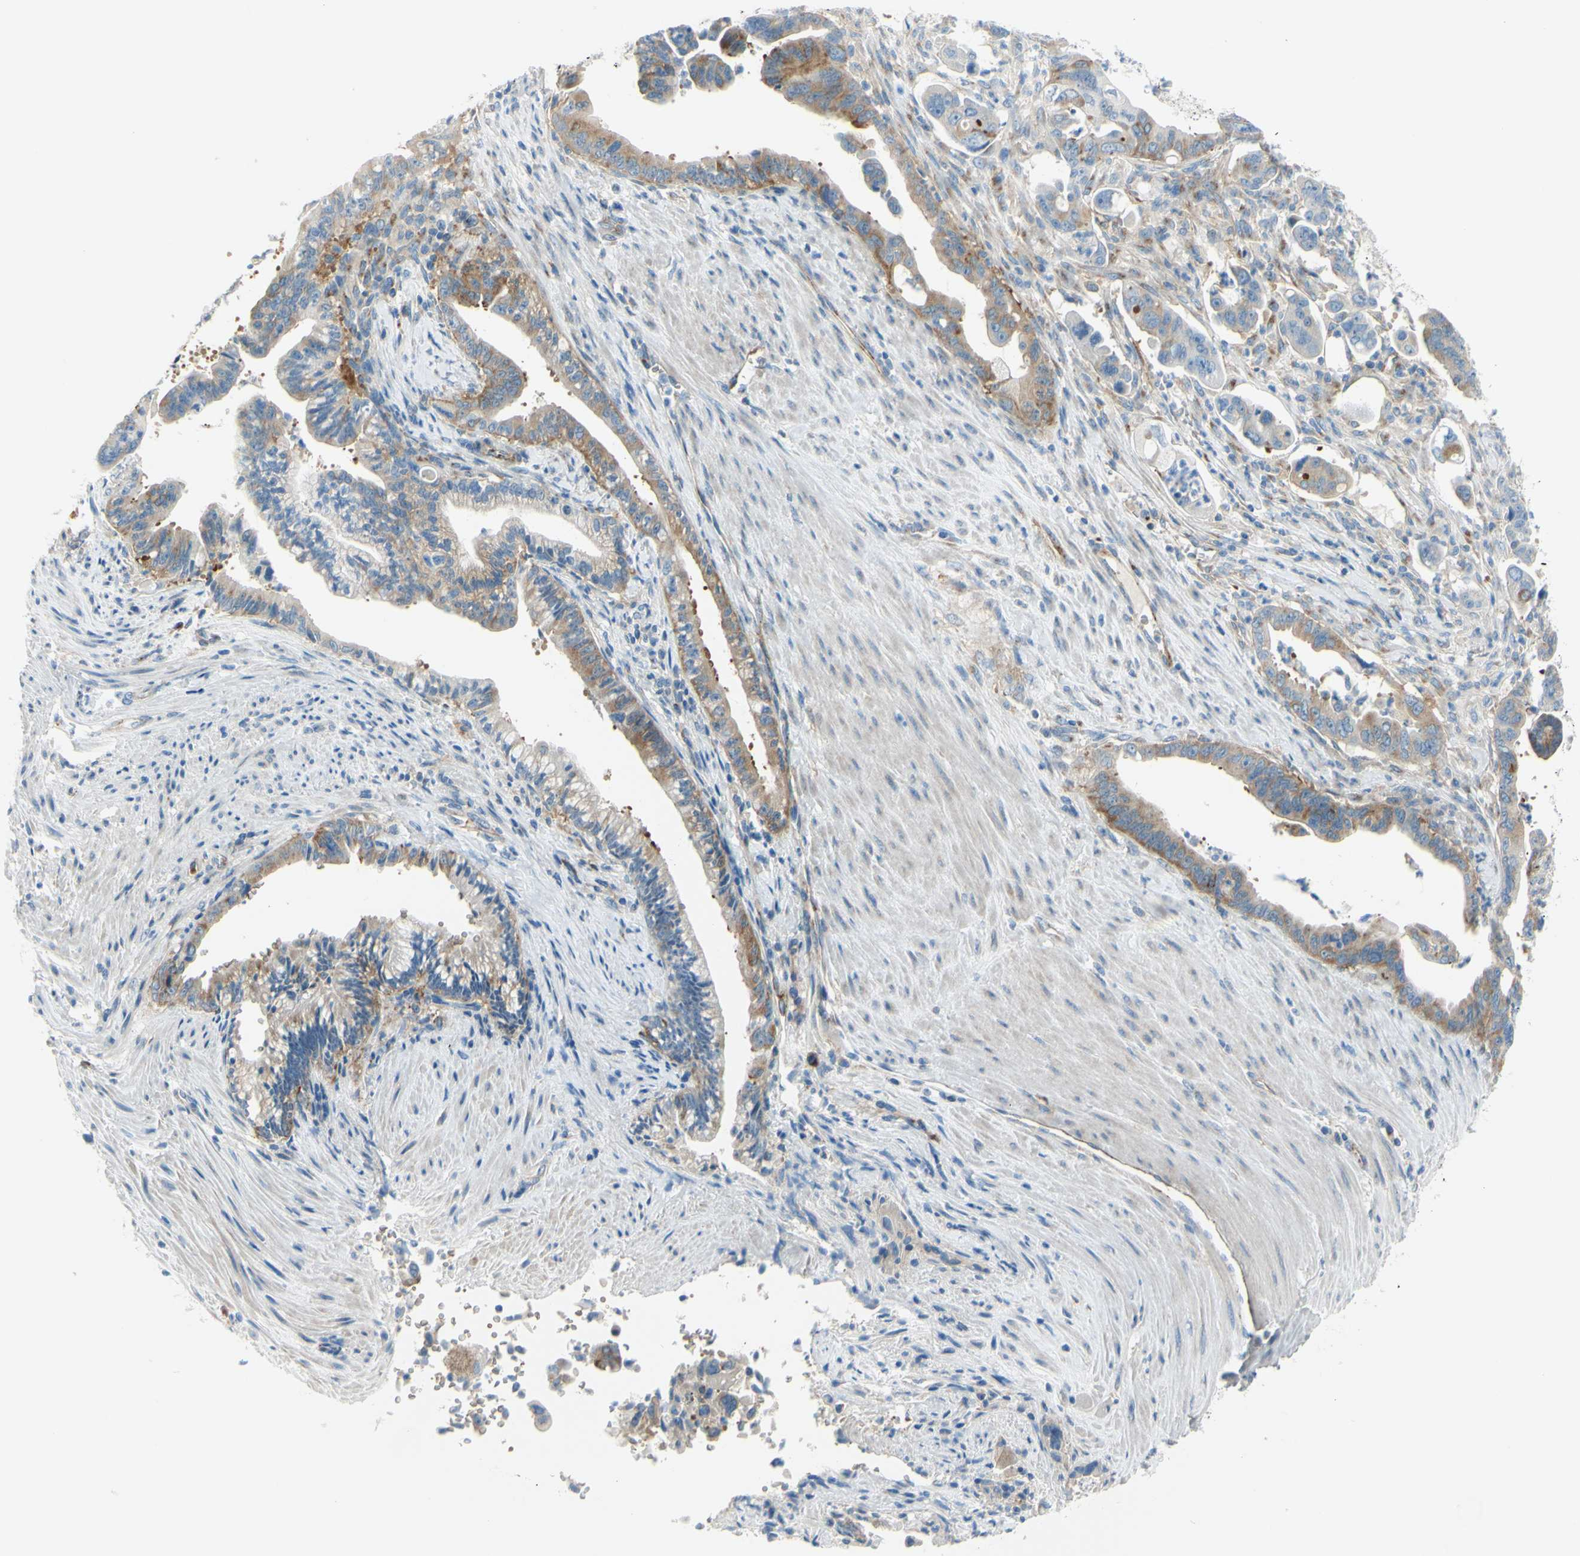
{"staining": {"intensity": "moderate", "quantity": ">75%", "location": "cytoplasmic/membranous"}, "tissue": "pancreatic cancer", "cell_type": "Tumor cells", "image_type": "cancer", "snomed": [{"axis": "morphology", "description": "Adenocarcinoma, NOS"}, {"axis": "topography", "description": "Pancreas"}], "caption": "This micrograph exhibits IHC staining of adenocarcinoma (pancreatic), with medium moderate cytoplasmic/membranous expression in about >75% of tumor cells.", "gene": "FRMD4B", "patient": {"sex": "male", "age": 70}}